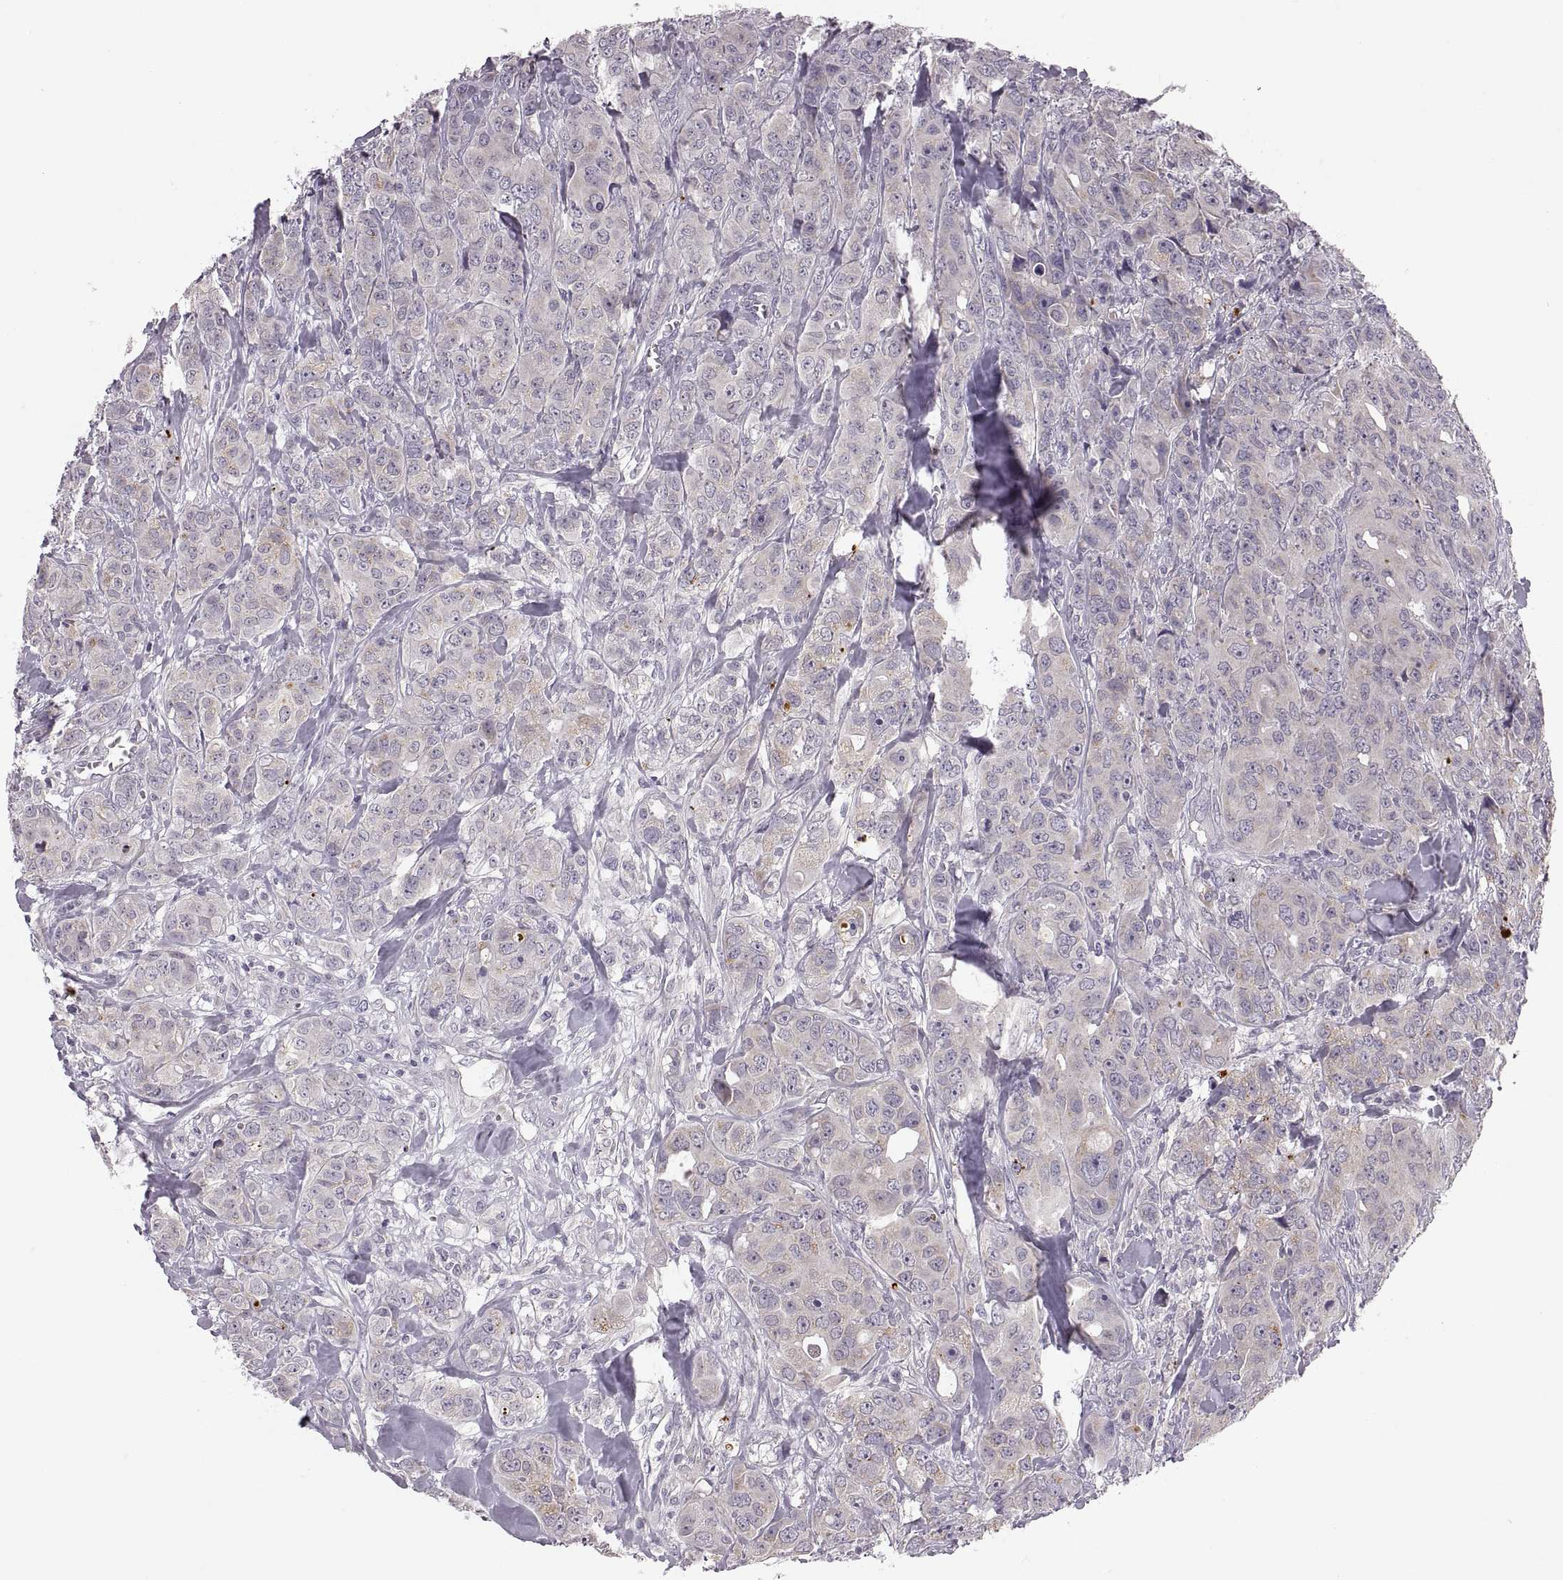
{"staining": {"intensity": "weak", "quantity": ">75%", "location": "cytoplasmic/membranous"}, "tissue": "breast cancer", "cell_type": "Tumor cells", "image_type": "cancer", "snomed": [{"axis": "morphology", "description": "Duct carcinoma"}, {"axis": "topography", "description": "Breast"}], "caption": "IHC photomicrograph of breast infiltrating ductal carcinoma stained for a protein (brown), which reveals low levels of weak cytoplasmic/membranous staining in about >75% of tumor cells.", "gene": "ADH6", "patient": {"sex": "female", "age": 43}}